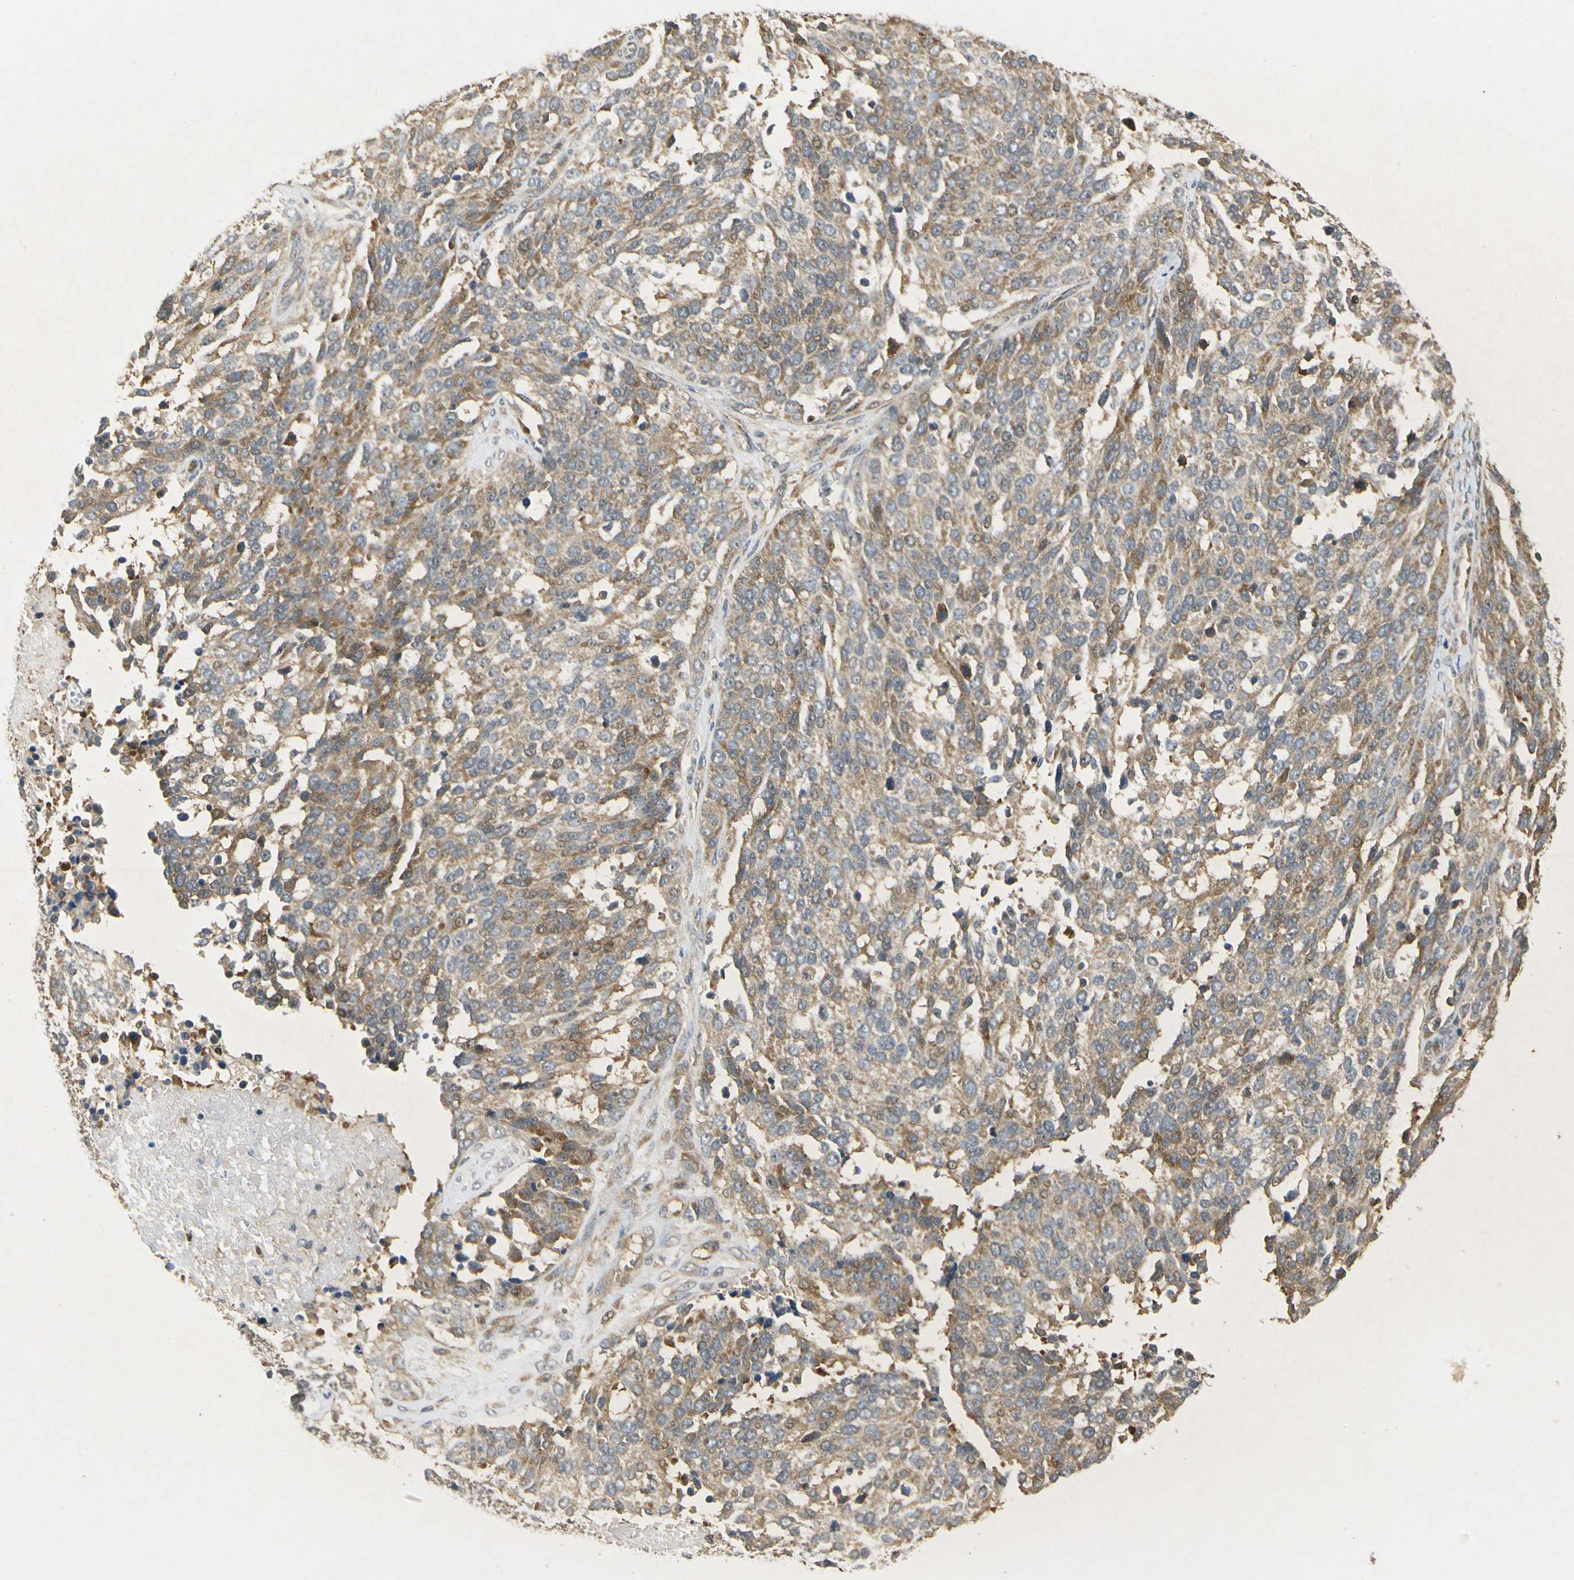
{"staining": {"intensity": "weak", "quantity": ">75%", "location": "cytoplasmic/membranous"}, "tissue": "ovarian cancer", "cell_type": "Tumor cells", "image_type": "cancer", "snomed": [{"axis": "morphology", "description": "Cystadenocarcinoma, serous, NOS"}, {"axis": "topography", "description": "Ovary"}], "caption": "Ovarian serous cystadenocarcinoma was stained to show a protein in brown. There is low levels of weak cytoplasmic/membranous expression in about >75% of tumor cells. (DAB (3,3'-diaminobenzidine) IHC with brightfield microscopy, high magnification).", "gene": "EIF1AX", "patient": {"sex": "female", "age": 44}}